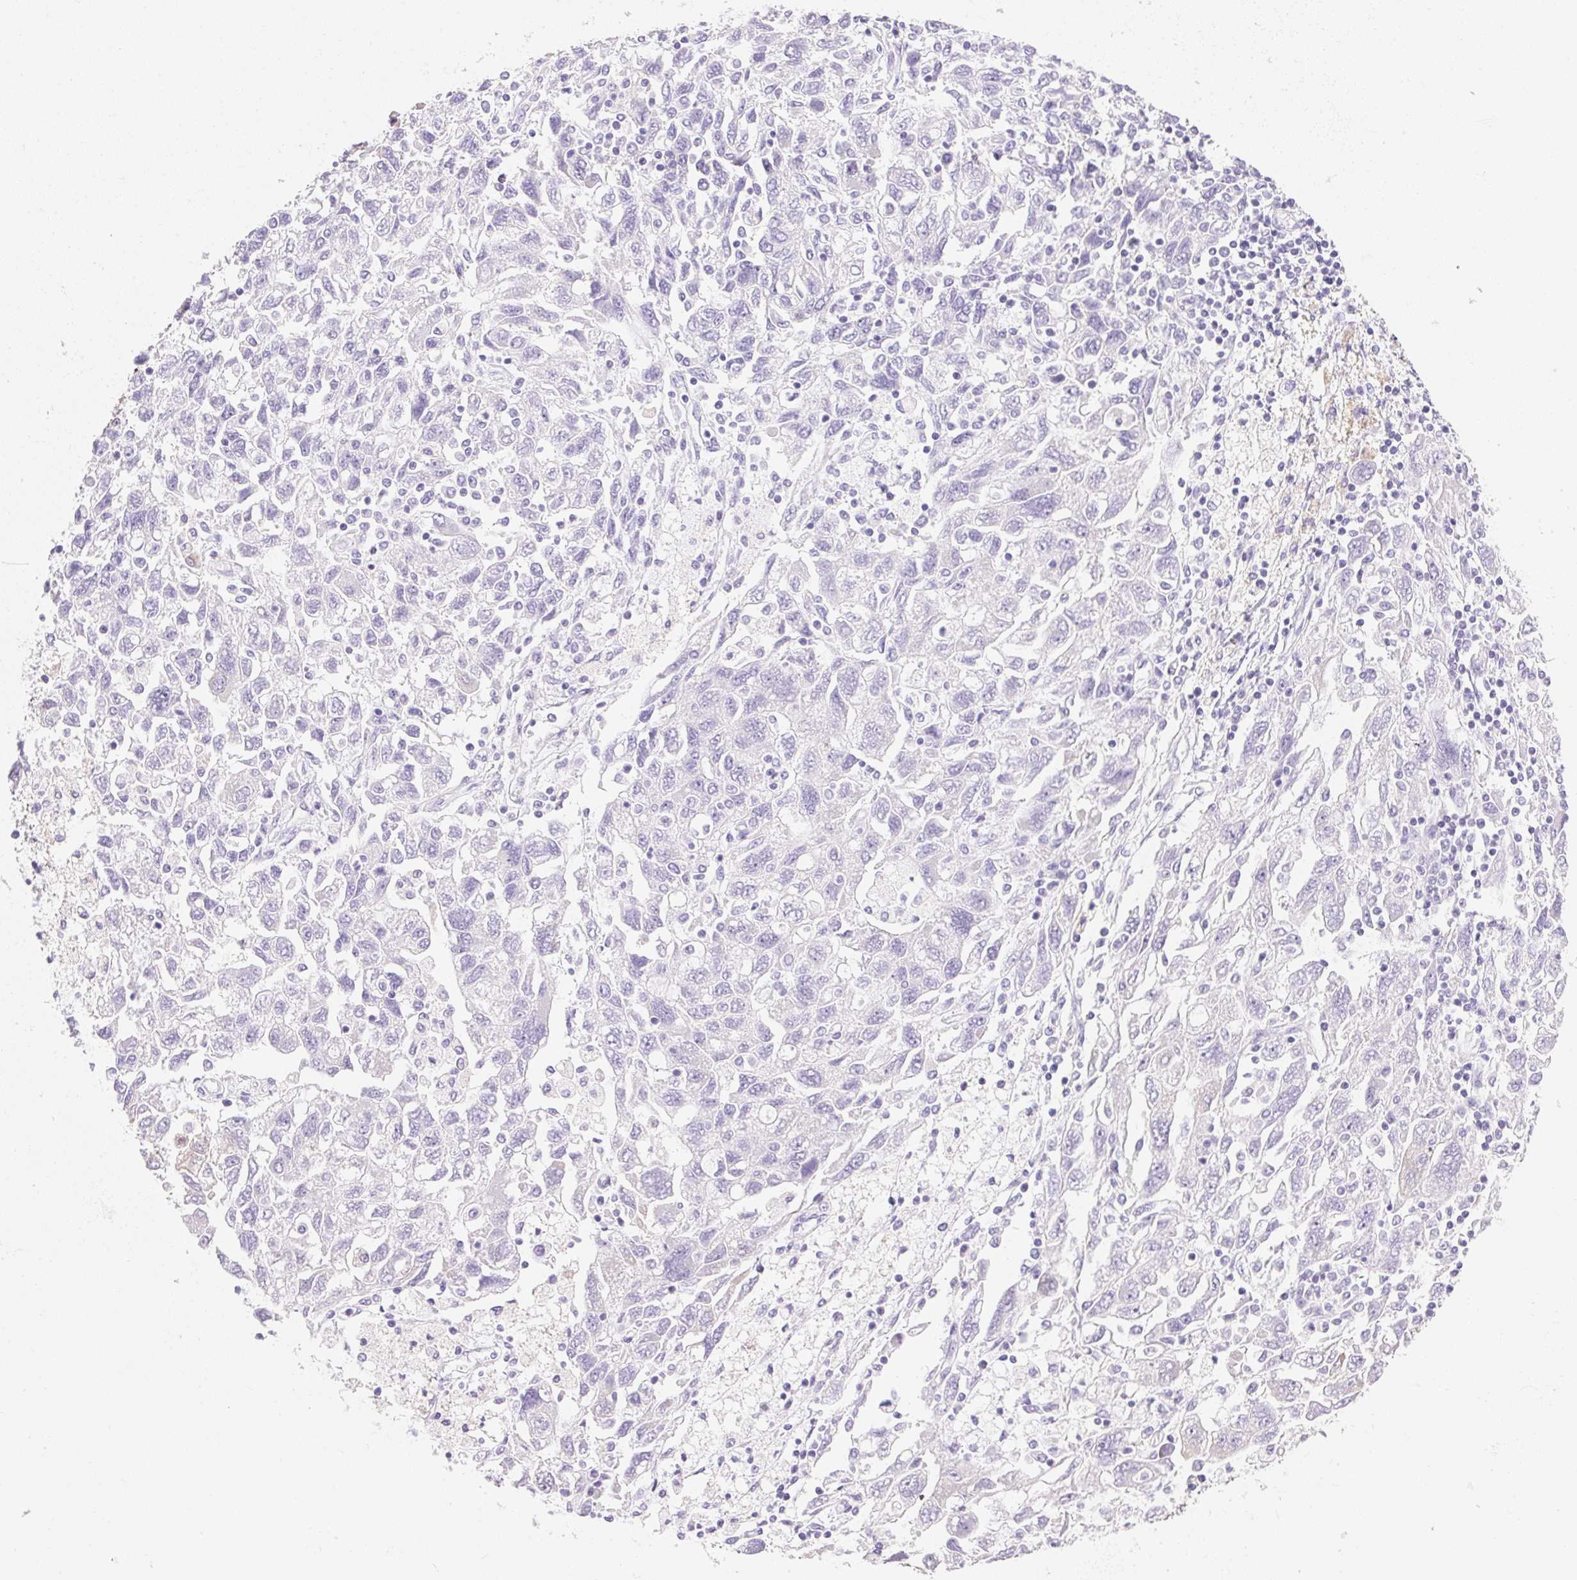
{"staining": {"intensity": "negative", "quantity": "none", "location": "none"}, "tissue": "ovarian cancer", "cell_type": "Tumor cells", "image_type": "cancer", "snomed": [{"axis": "morphology", "description": "Carcinoma, NOS"}, {"axis": "morphology", "description": "Cystadenocarcinoma, serous, NOS"}, {"axis": "topography", "description": "Ovary"}], "caption": "IHC of human serous cystadenocarcinoma (ovarian) displays no expression in tumor cells. (DAB immunohistochemistry with hematoxylin counter stain).", "gene": "DHCR24", "patient": {"sex": "female", "age": 69}}